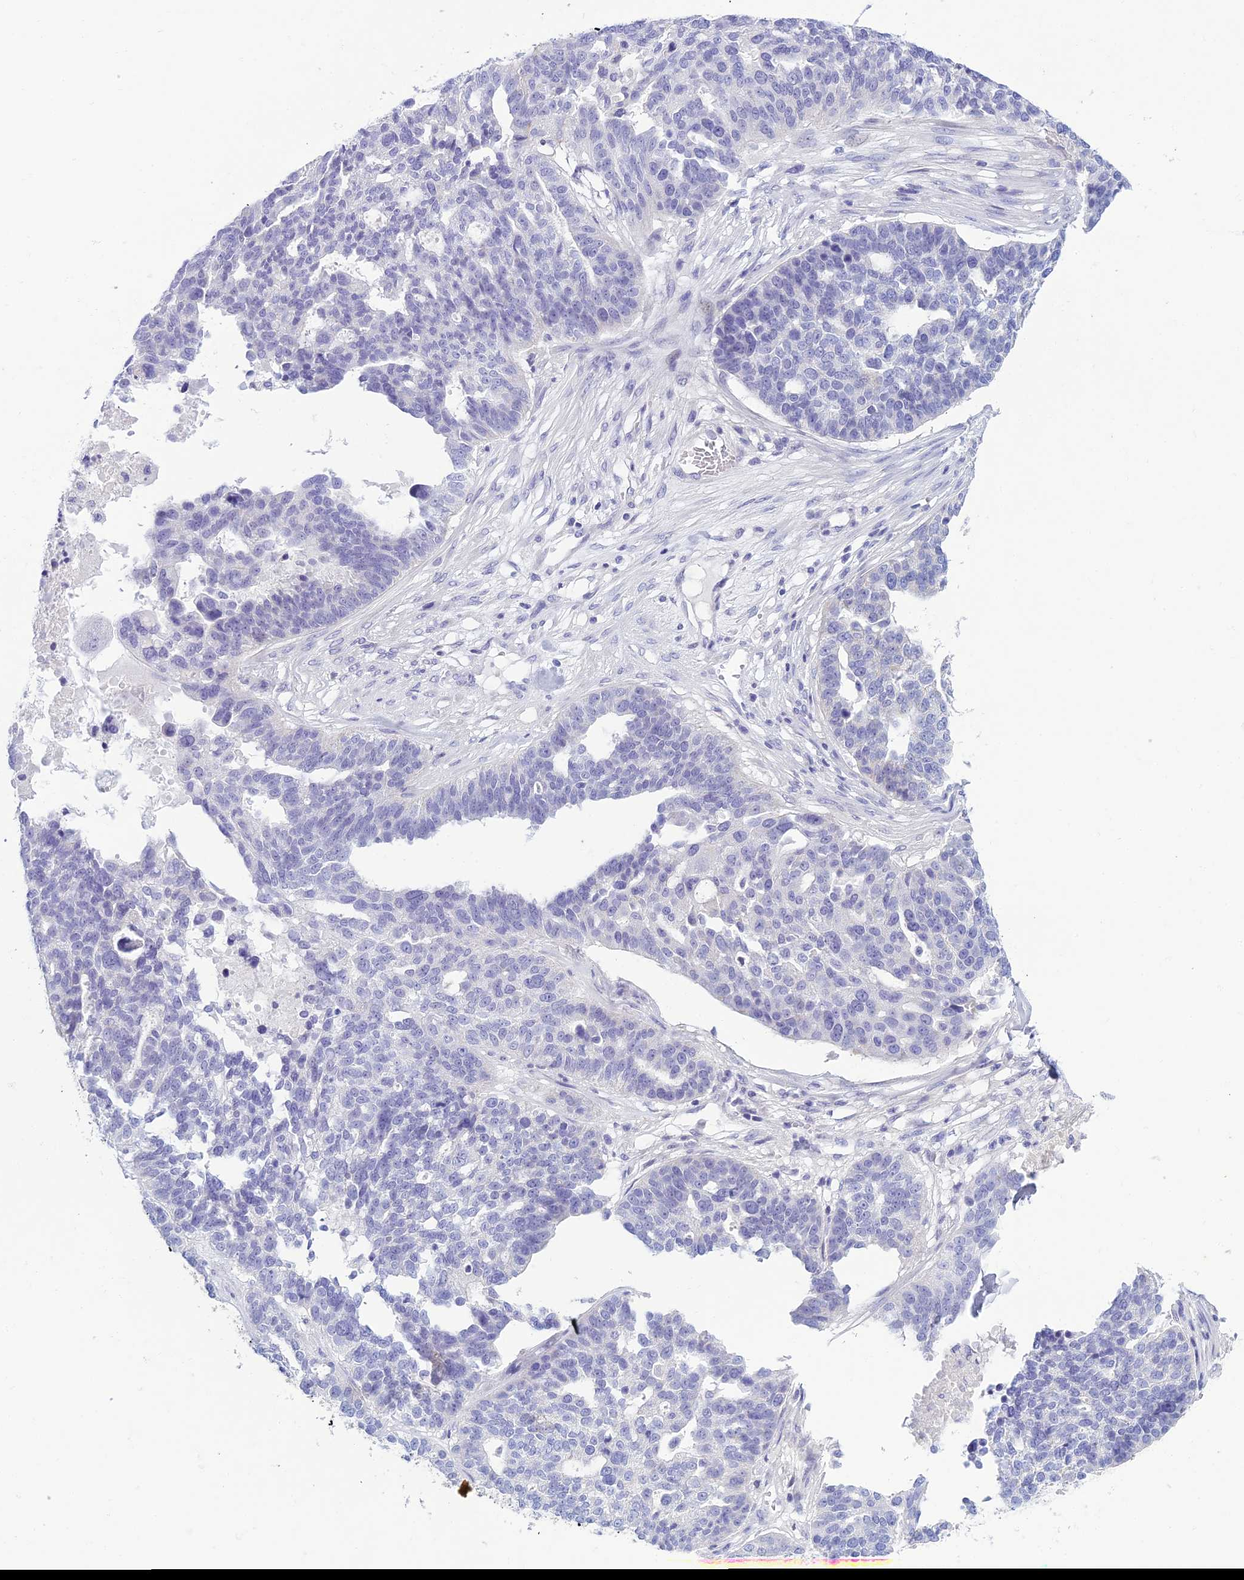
{"staining": {"intensity": "negative", "quantity": "none", "location": "none"}, "tissue": "ovarian cancer", "cell_type": "Tumor cells", "image_type": "cancer", "snomed": [{"axis": "morphology", "description": "Cystadenocarcinoma, serous, NOS"}, {"axis": "topography", "description": "Ovary"}], "caption": "Immunohistochemistry of human serous cystadenocarcinoma (ovarian) displays no positivity in tumor cells.", "gene": "SLC25A41", "patient": {"sex": "female", "age": 59}}